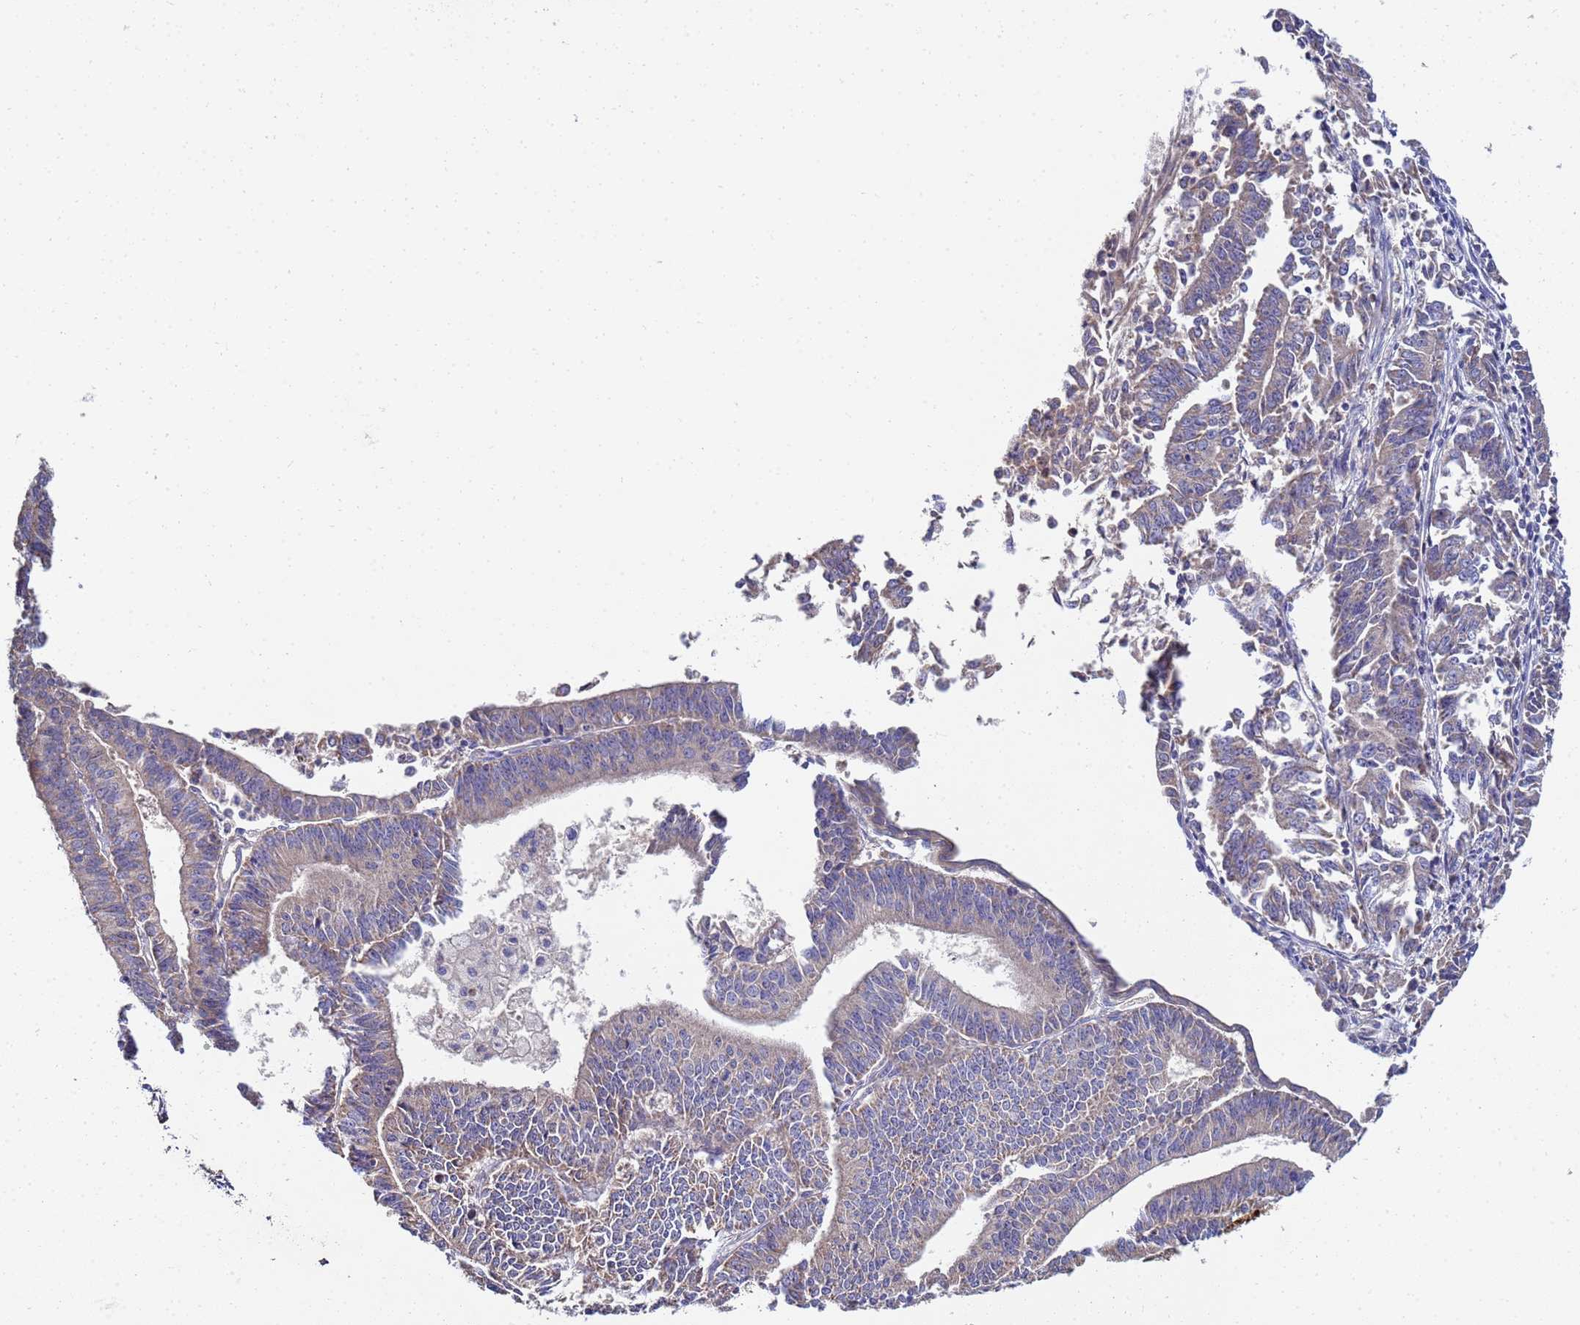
{"staining": {"intensity": "moderate", "quantity": "<25%", "location": "cytoplasmic/membranous"}, "tissue": "endometrial cancer", "cell_type": "Tumor cells", "image_type": "cancer", "snomed": [{"axis": "morphology", "description": "Adenocarcinoma, NOS"}, {"axis": "topography", "description": "Endometrium"}], "caption": "Immunohistochemistry (IHC) image of neoplastic tissue: endometrial adenocarcinoma stained using immunohistochemistry reveals low levels of moderate protein expression localized specifically in the cytoplasmic/membranous of tumor cells, appearing as a cytoplasmic/membranous brown color.", "gene": "C5orf34", "patient": {"sex": "female", "age": 73}}